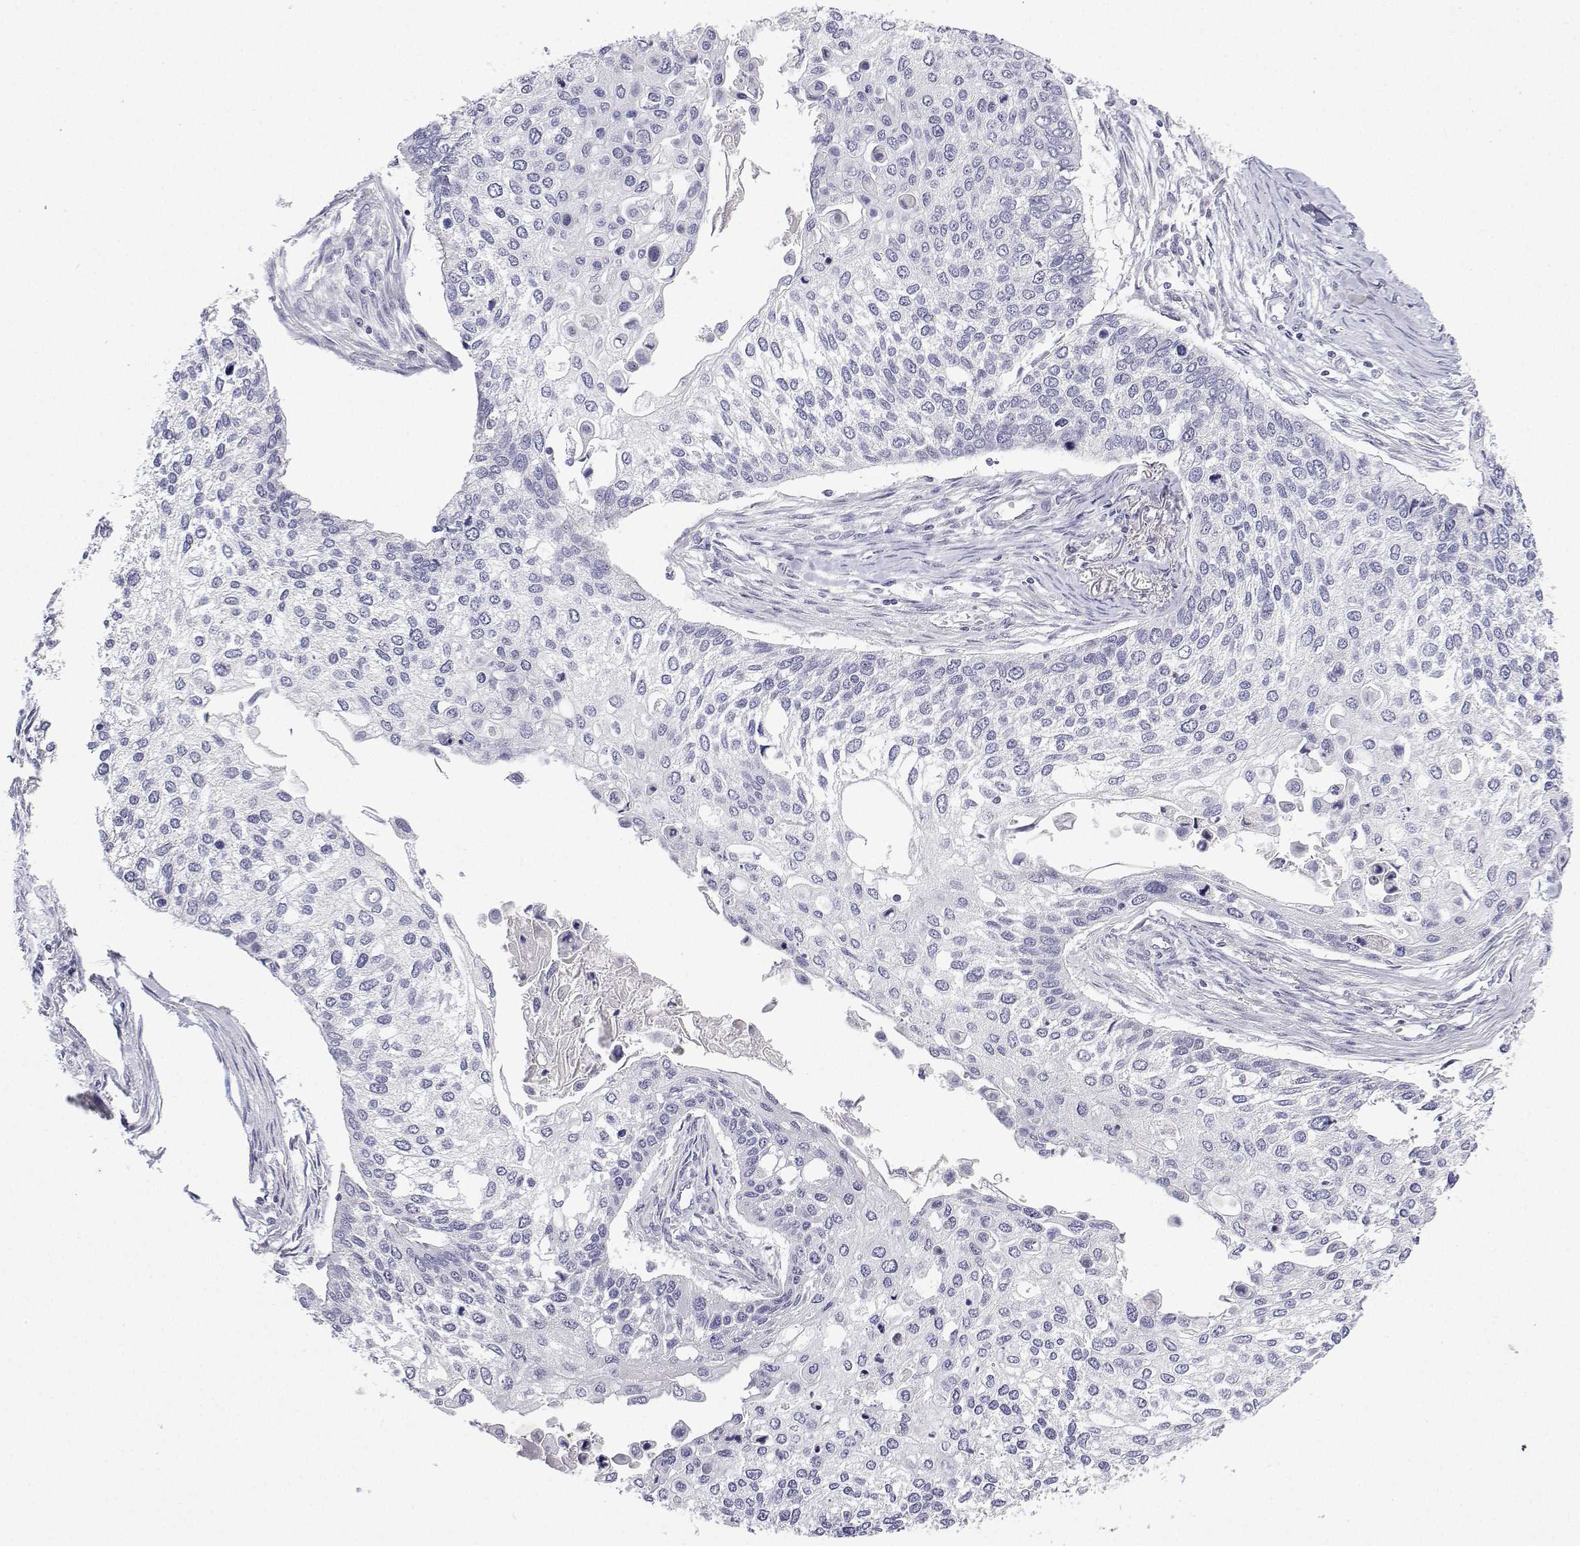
{"staining": {"intensity": "negative", "quantity": "none", "location": "none"}, "tissue": "lung cancer", "cell_type": "Tumor cells", "image_type": "cancer", "snomed": [{"axis": "morphology", "description": "Squamous cell carcinoma, NOS"}, {"axis": "morphology", "description": "Squamous cell carcinoma, metastatic, NOS"}, {"axis": "topography", "description": "Lung"}], "caption": "Immunohistochemistry micrograph of human lung cancer stained for a protein (brown), which reveals no positivity in tumor cells.", "gene": "ANKRD65", "patient": {"sex": "male", "age": 63}}